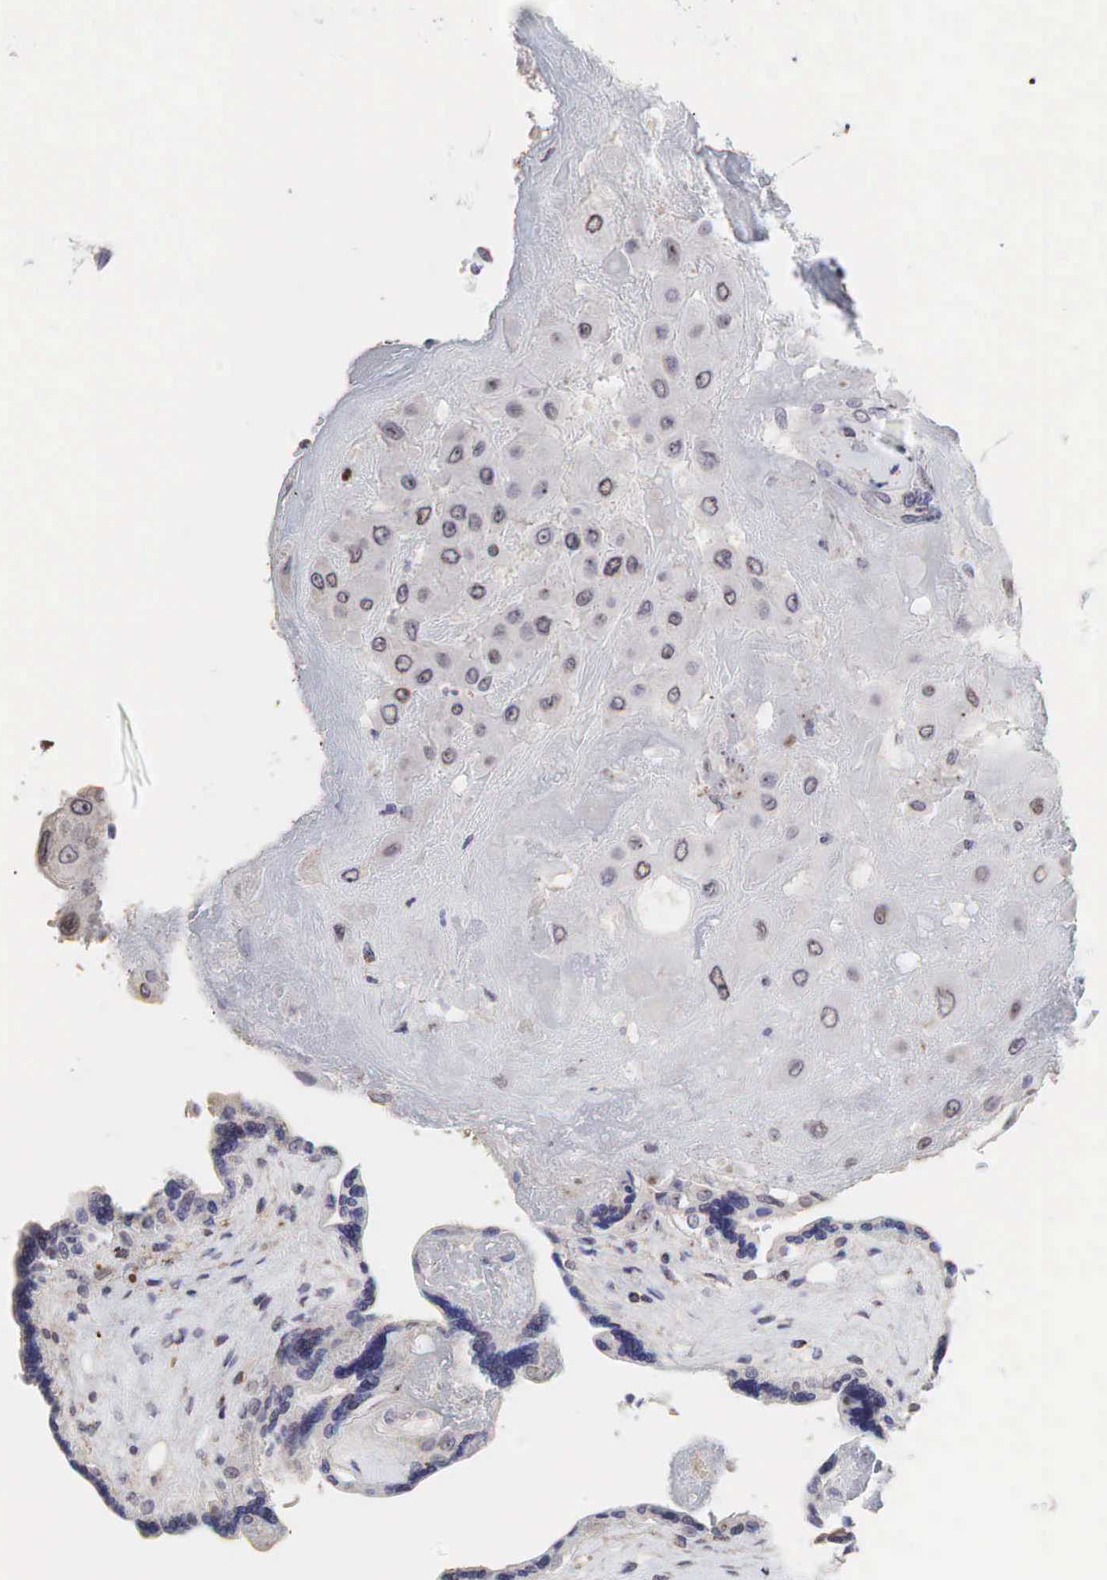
{"staining": {"intensity": "moderate", "quantity": "25%-75%", "location": "nuclear"}, "tissue": "placenta", "cell_type": "Decidual cells", "image_type": "normal", "snomed": [{"axis": "morphology", "description": "Normal tissue, NOS"}, {"axis": "topography", "description": "Placenta"}], "caption": "Immunohistochemical staining of unremarkable placenta reveals 25%-75% levels of moderate nuclear protein positivity in about 25%-75% of decidual cells.", "gene": "DKC1", "patient": {"sex": "female", "age": 31}}